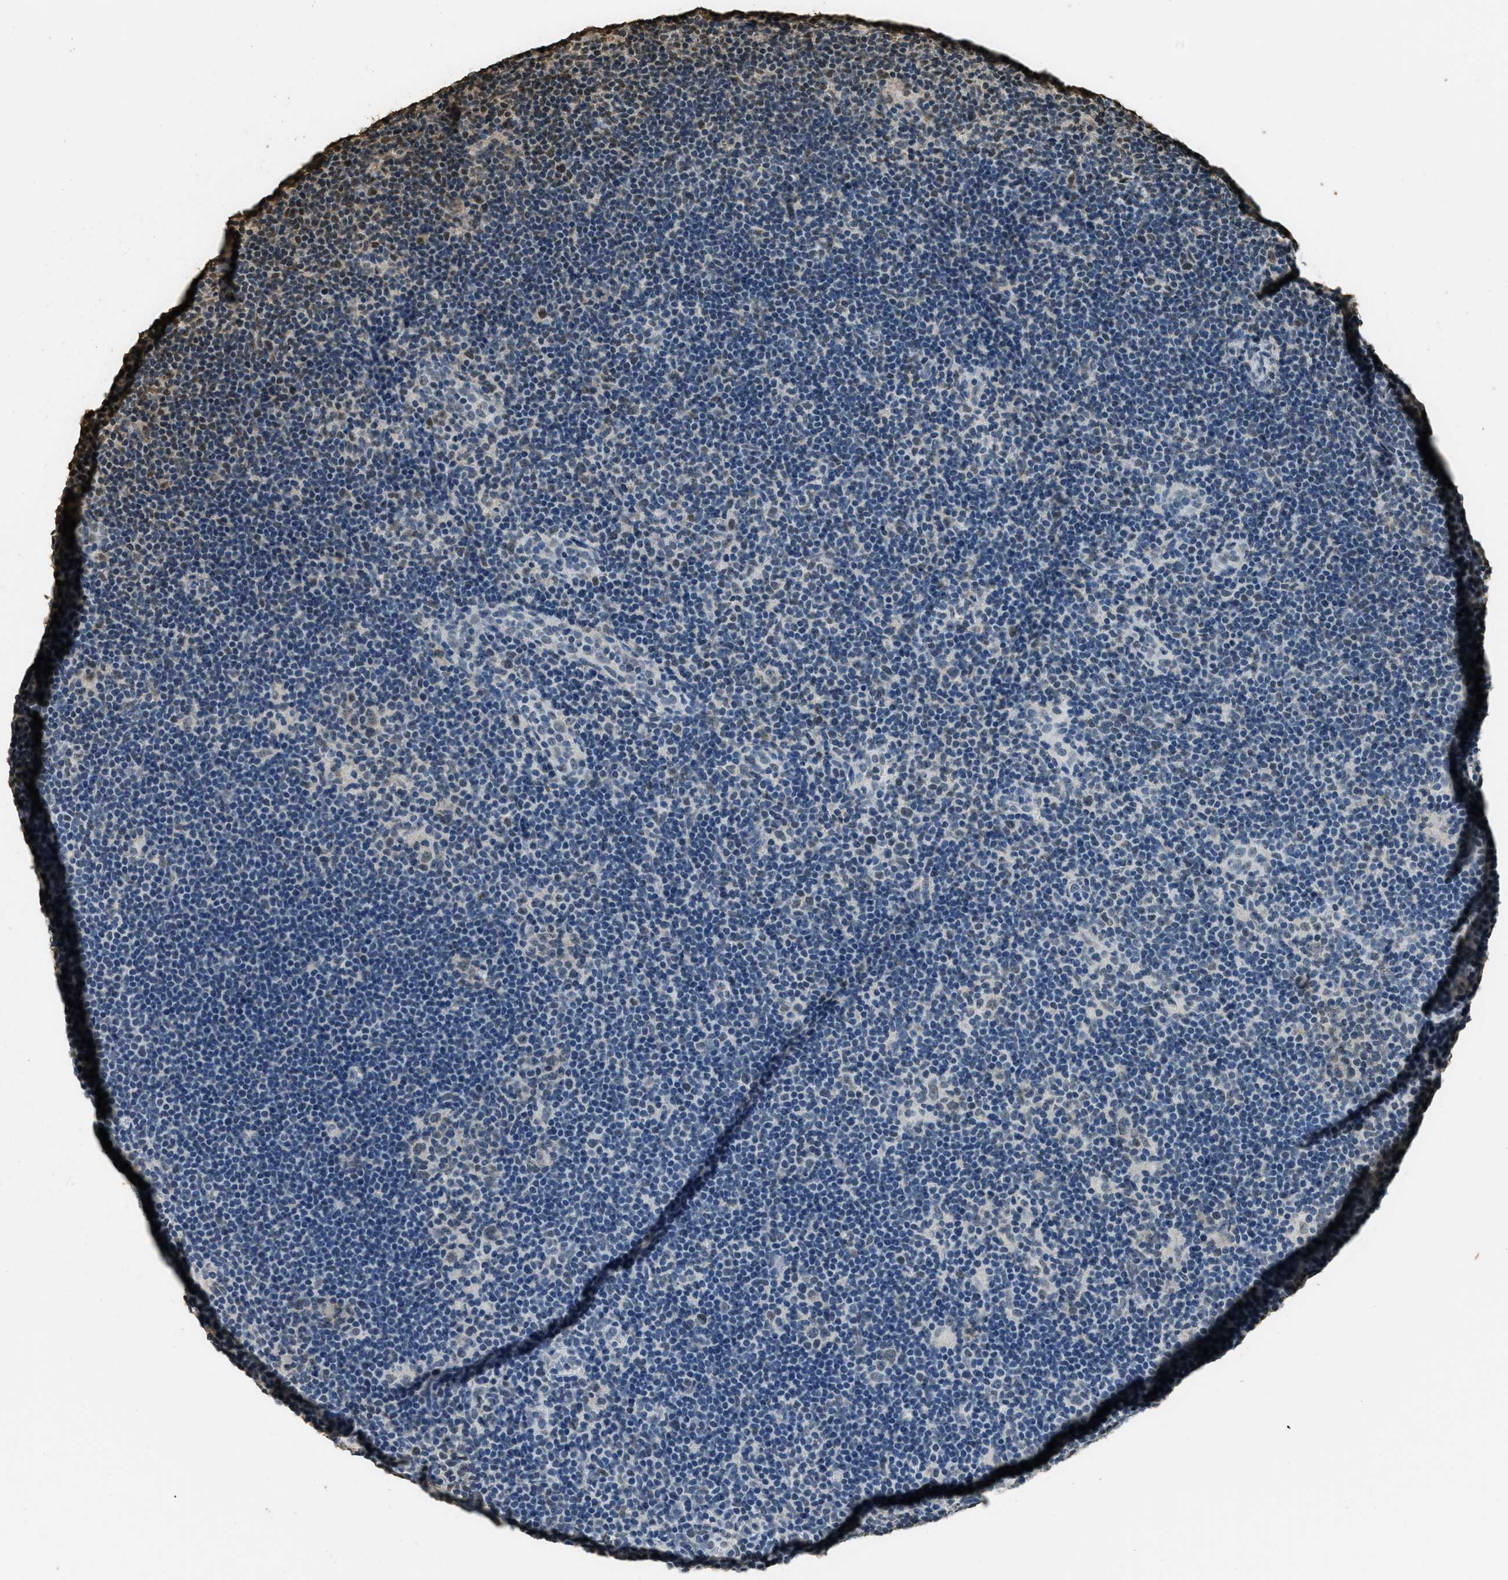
{"staining": {"intensity": "weak", "quantity": ">75%", "location": "nuclear"}, "tissue": "lymphoma", "cell_type": "Tumor cells", "image_type": "cancer", "snomed": [{"axis": "morphology", "description": "Hodgkin's disease, NOS"}, {"axis": "topography", "description": "Lymph node"}], "caption": "A brown stain highlights weak nuclear staining of a protein in human Hodgkin's disease tumor cells. The protein of interest is stained brown, and the nuclei are stained in blue (DAB (3,3'-diaminobenzidine) IHC with brightfield microscopy, high magnification).", "gene": "MYB", "patient": {"sex": "female", "age": 57}}